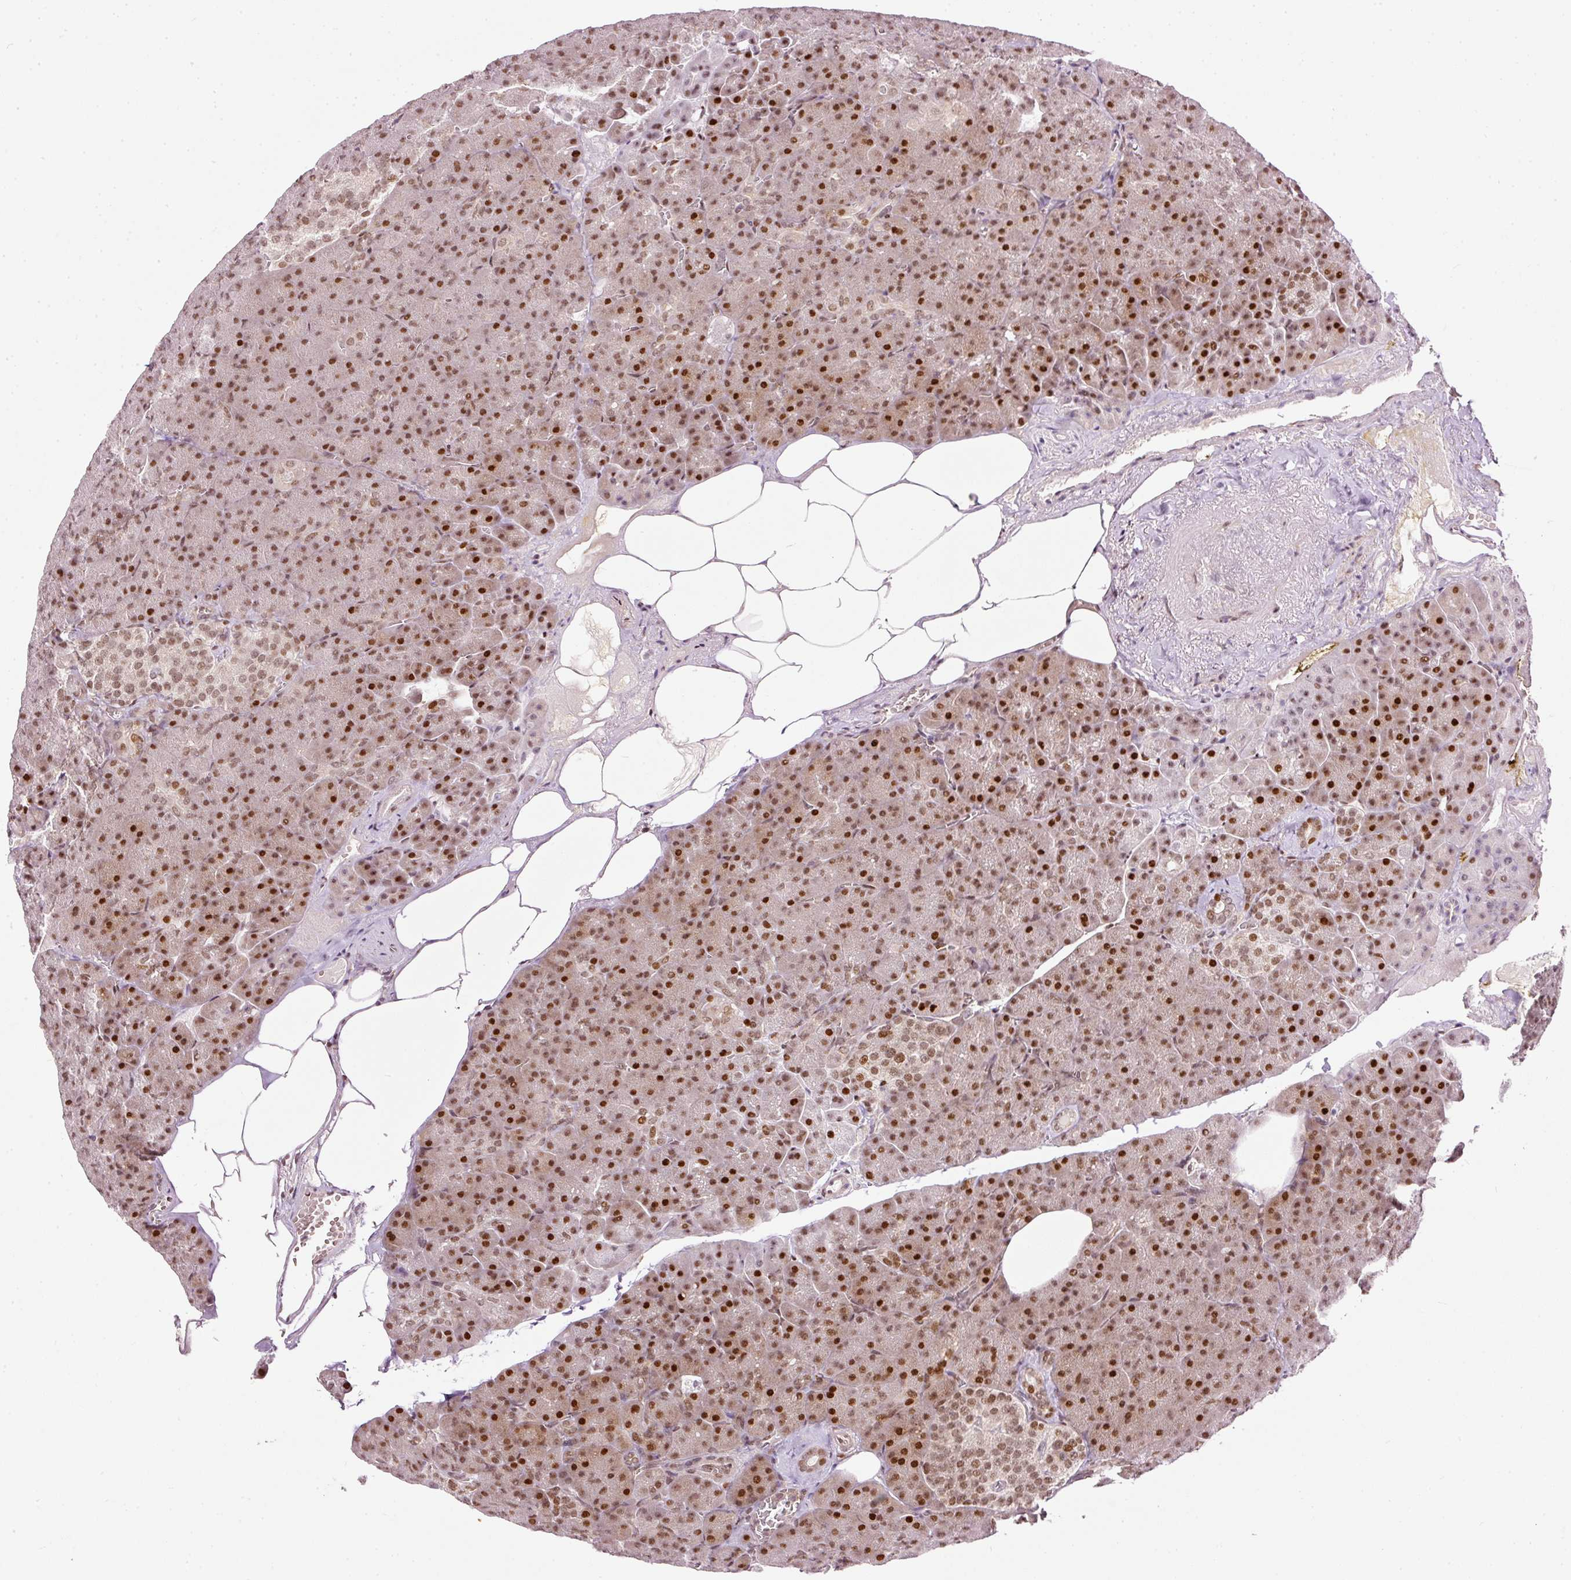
{"staining": {"intensity": "strong", "quantity": "25%-75%", "location": "nuclear"}, "tissue": "pancreas", "cell_type": "Exocrine glandular cells", "image_type": "normal", "snomed": [{"axis": "morphology", "description": "Normal tissue, NOS"}, {"axis": "topography", "description": "Pancreas"}], "caption": "Immunohistochemical staining of benign human pancreas displays high levels of strong nuclear positivity in approximately 25%-75% of exocrine glandular cells.", "gene": "ZNF778", "patient": {"sex": "female", "age": 74}}